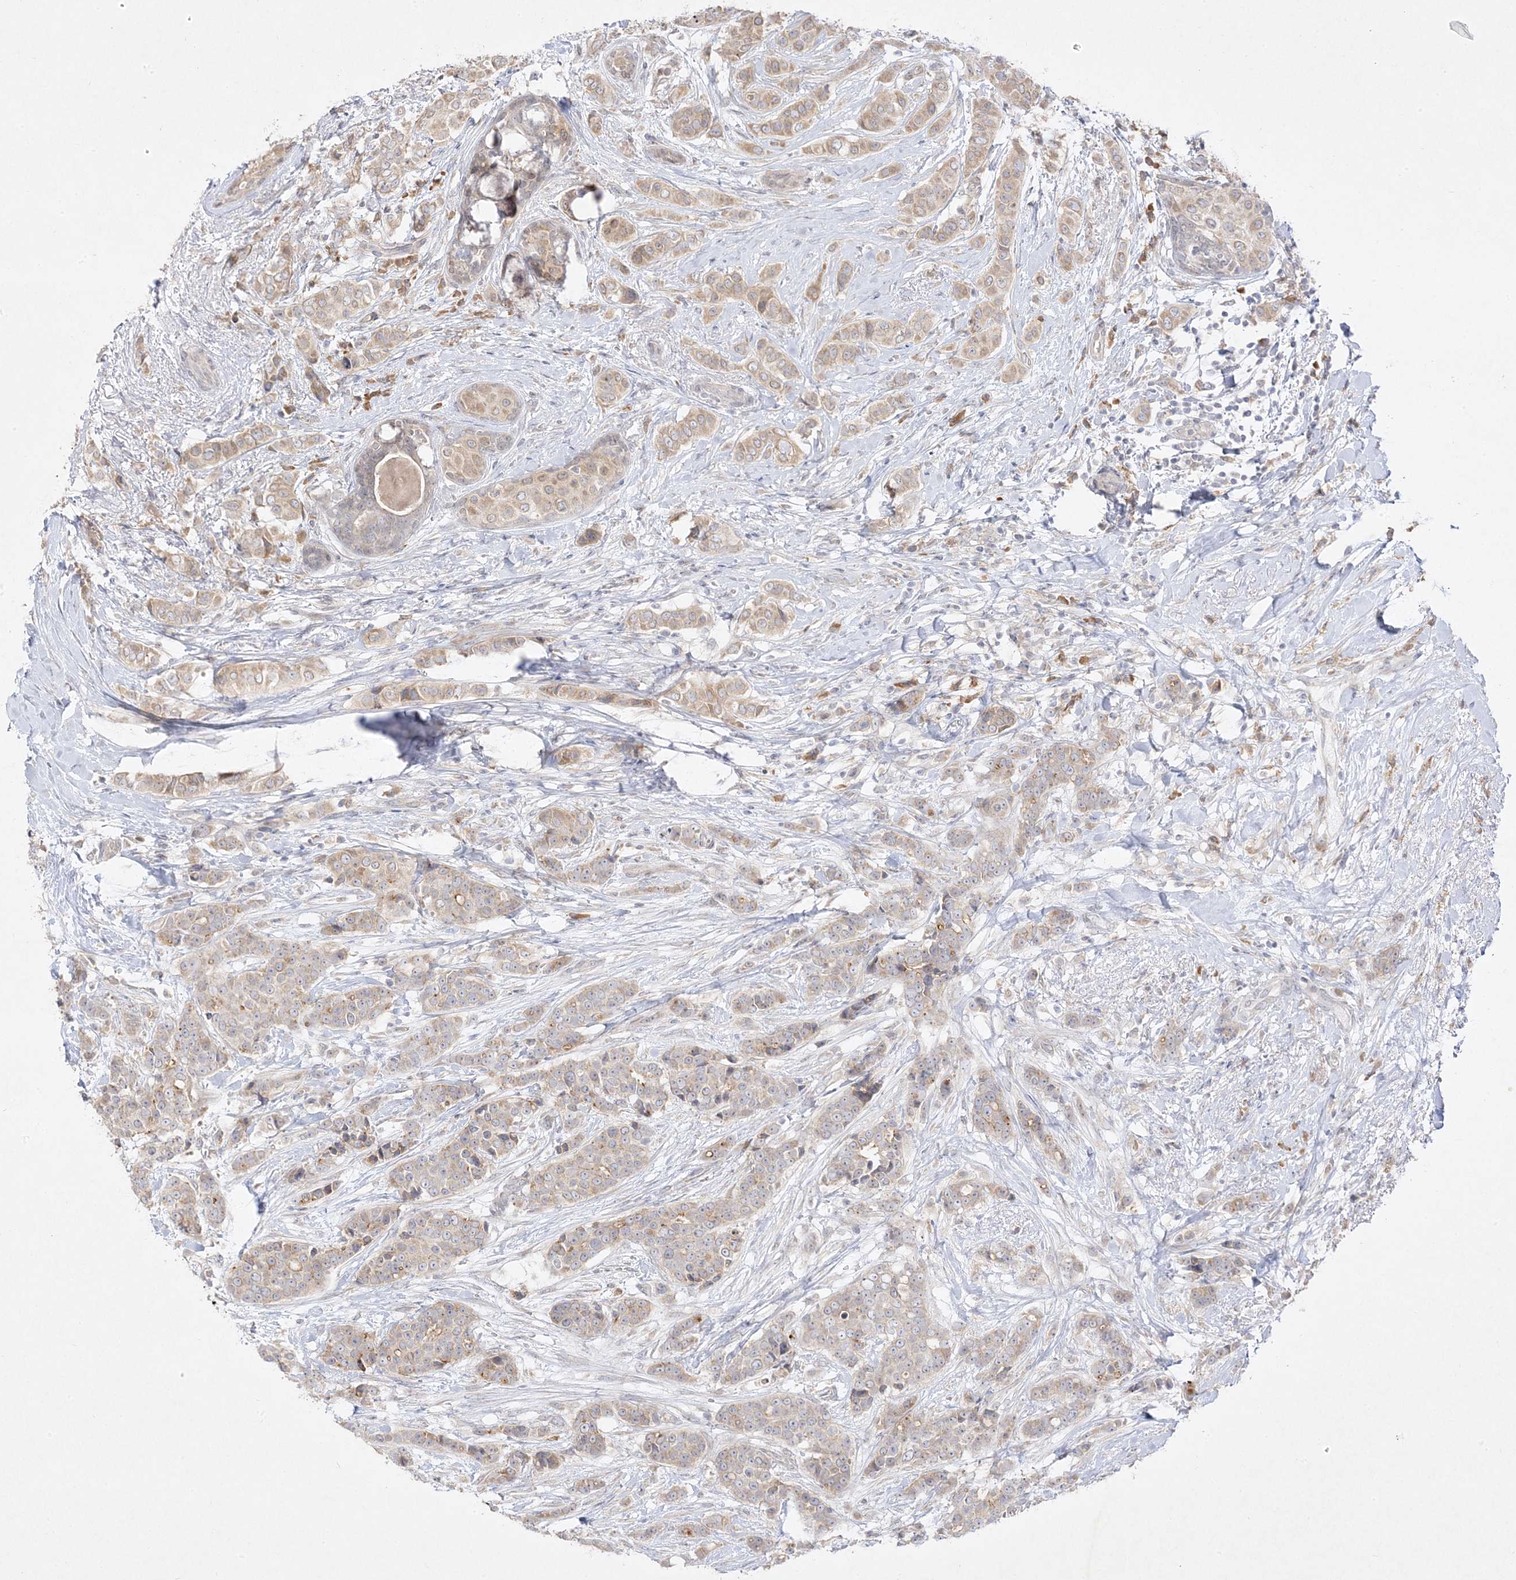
{"staining": {"intensity": "weak", "quantity": "25%-75%", "location": "cytoplasmic/membranous"}, "tissue": "breast cancer", "cell_type": "Tumor cells", "image_type": "cancer", "snomed": [{"axis": "morphology", "description": "Lobular carcinoma"}, {"axis": "topography", "description": "Breast"}], "caption": "Protein staining shows weak cytoplasmic/membranous expression in approximately 25%-75% of tumor cells in lobular carcinoma (breast).", "gene": "C2CD2", "patient": {"sex": "female", "age": 51}}